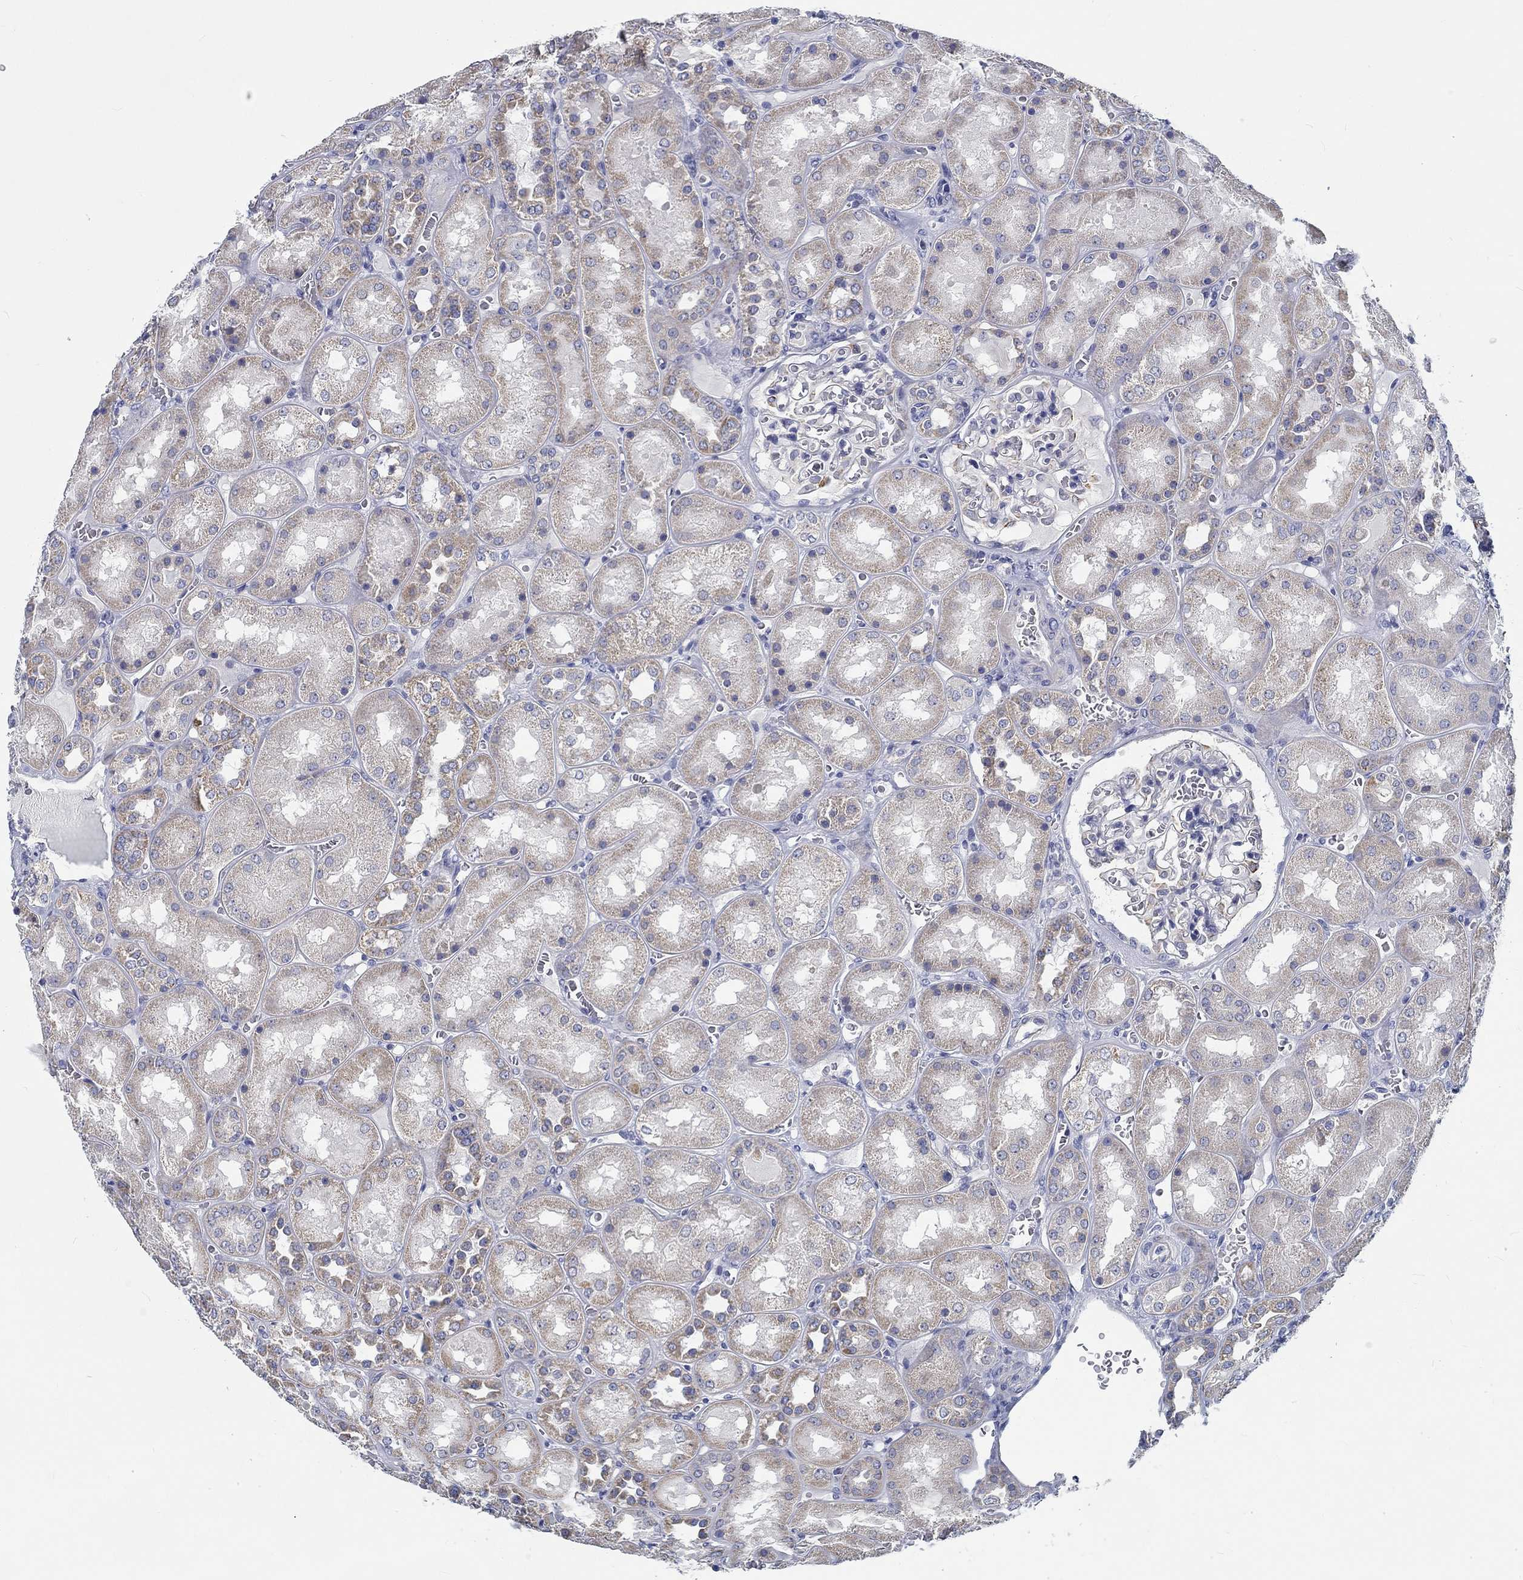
{"staining": {"intensity": "negative", "quantity": "none", "location": "none"}, "tissue": "kidney", "cell_type": "Cells in glomeruli", "image_type": "normal", "snomed": [{"axis": "morphology", "description": "Normal tissue, NOS"}, {"axis": "topography", "description": "Kidney"}], "caption": "DAB immunohistochemical staining of normal kidney exhibits no significant expression in cells in glomeruli. (IHC, brightfield microscopy, high magnification).", "gene": "MYBPC1", "patient": {"sex": "male", "age": 73}}